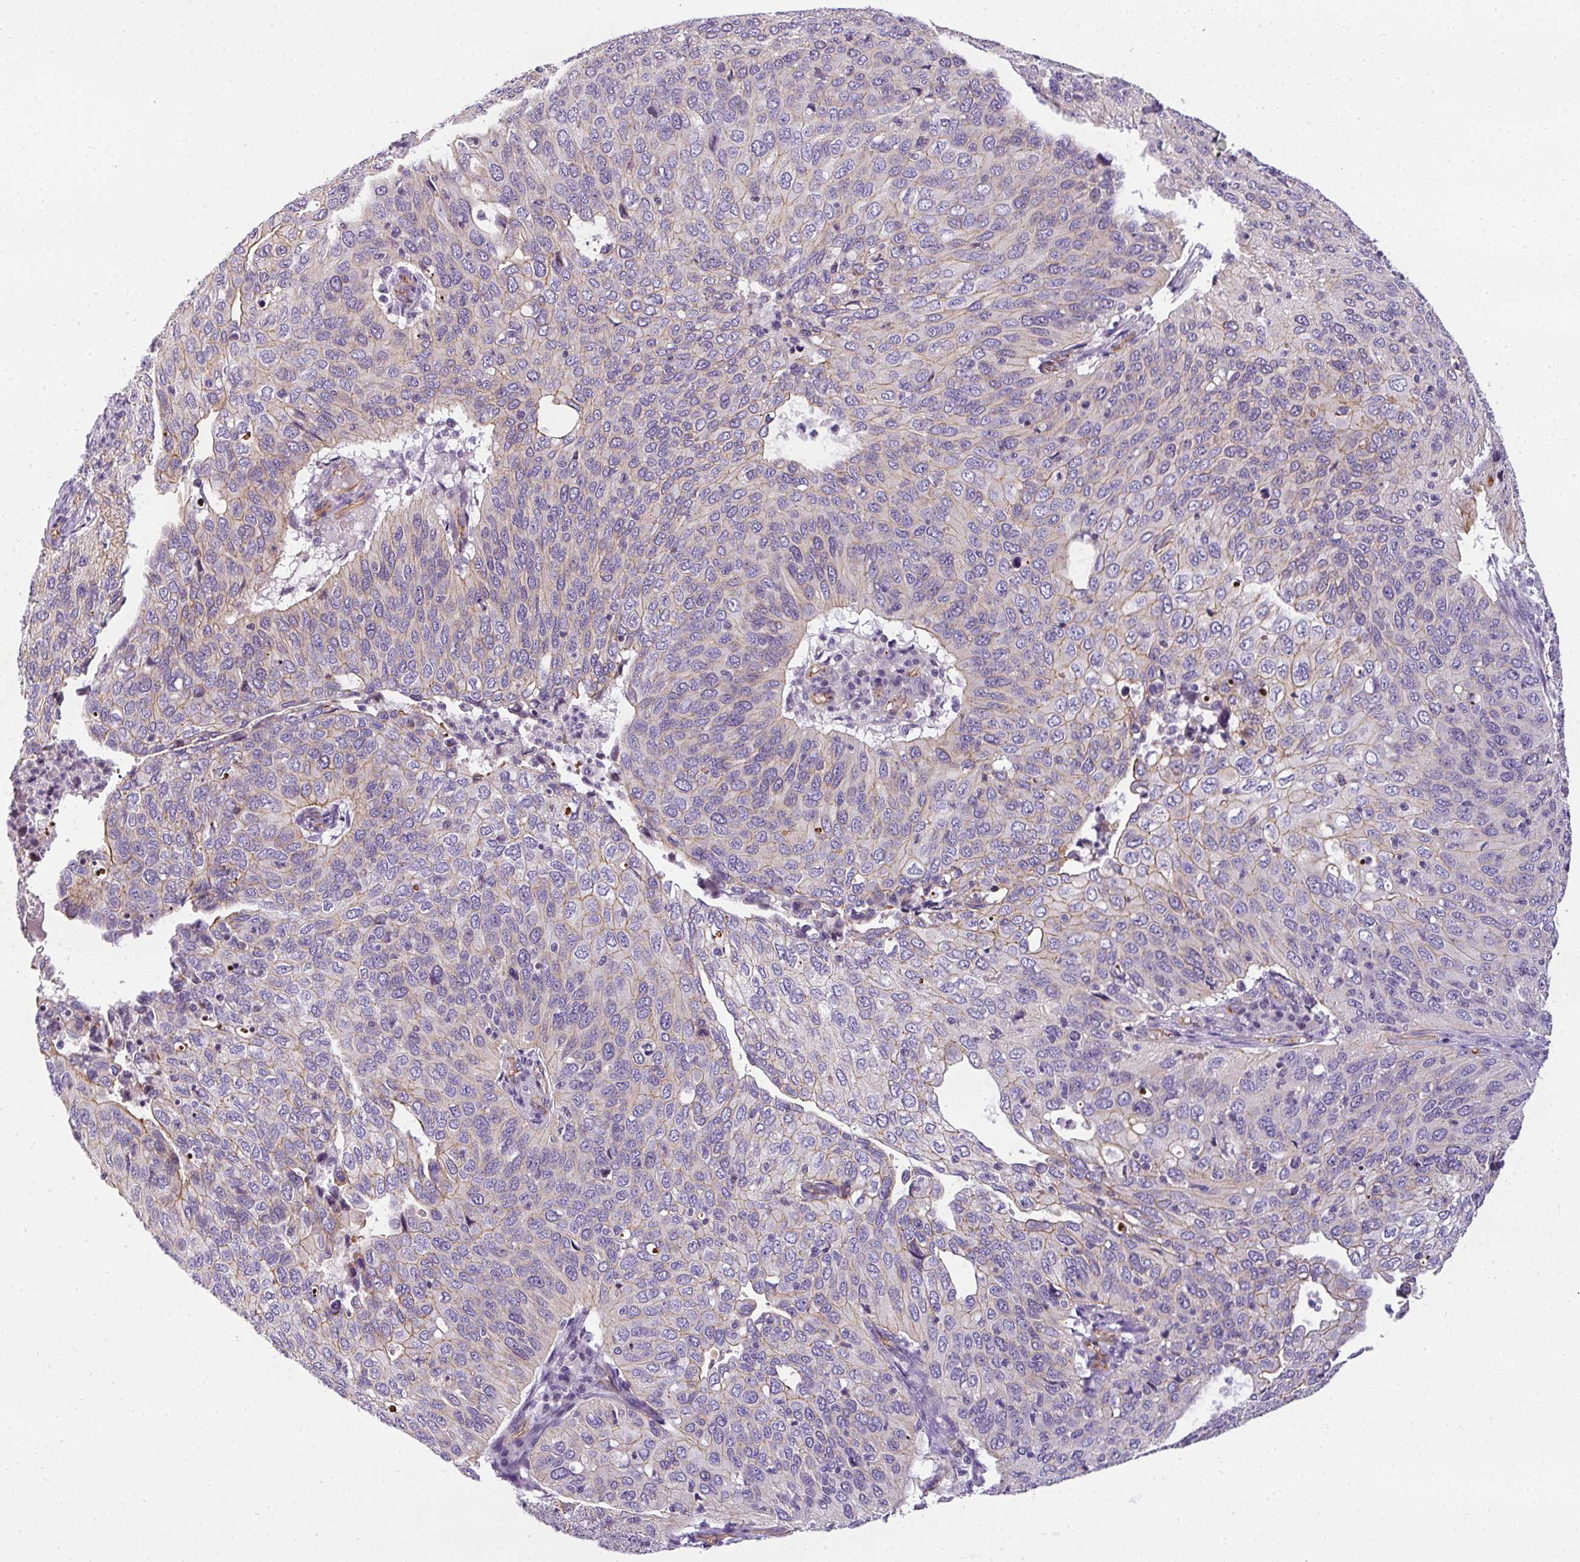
{"staining": {"intensity": "weak", "quantity": "<25%", "location": "cytoplasmic/membranous"}, "tissue": "cervical cancer", "cell_type": "Tumor cells", "image_type": "cancer", "snomed": [{"axis": "morphology", "description": "Squamous cell carcinoma, NOS"}, {"axis": "topography", "description": "Cervix"}], "caption": "This is an immunohistochemistry (IHC) micrograph of squamous cell carcinoma (cervical). There is no staining in tumor cells.", "gene": "OR11H4", "patient": {"sex": "female", "age": 36}}